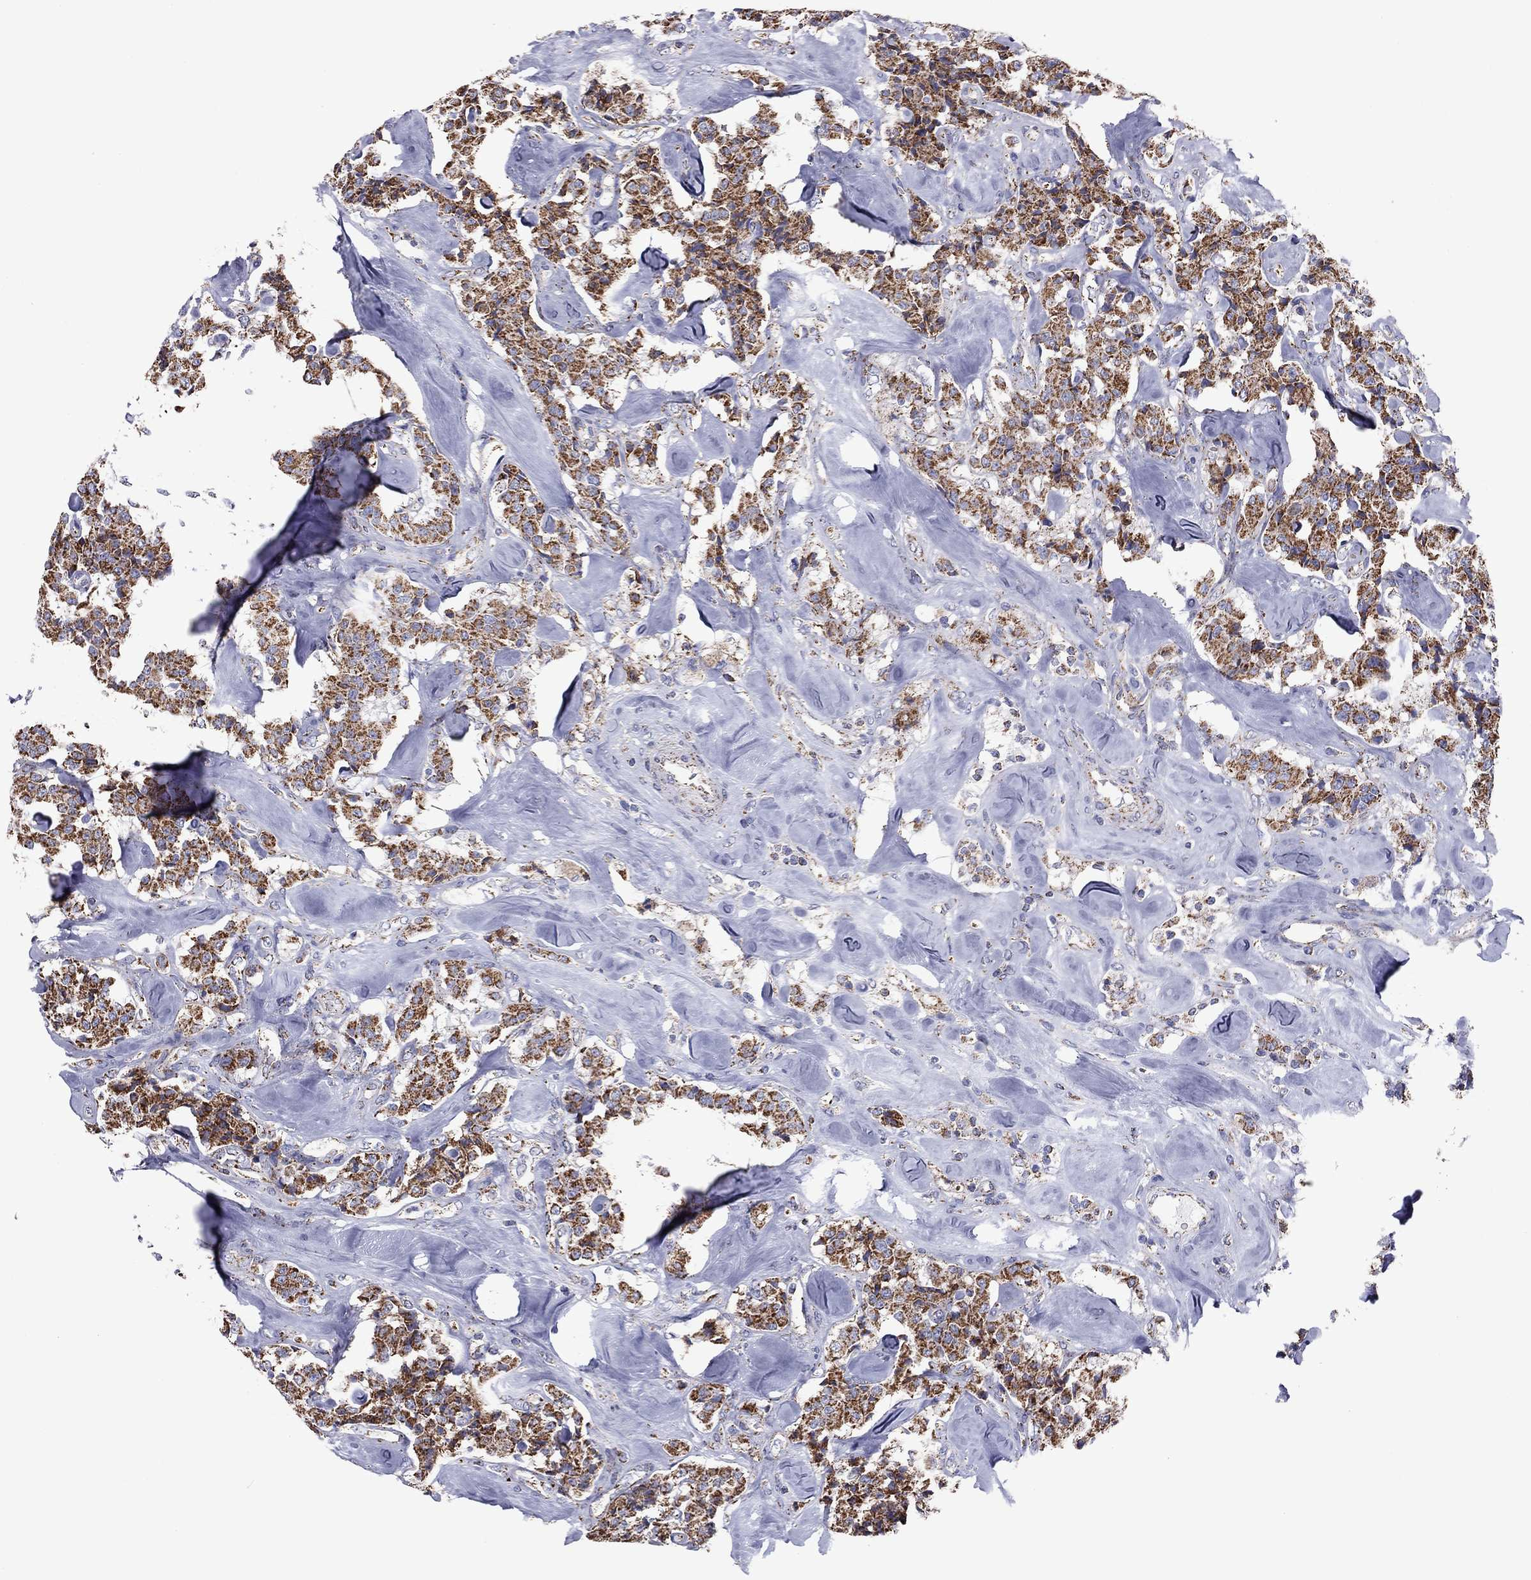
{"staining": {"intensity": "strong", "quantity": ">75%", "location": "cytoplasmic/membranous"}, "tissue": "carcinoid", "cell_type": "Tumor cells", "image_type": "cancer", "snomed": [{"axis": "morphology", "description": "Carcinoid, malignant, NOS"}, {"axis": "topography", "description": "Pancreas"}], "caption": "Protein analysis of carcinoid (malignant) tissue shows strong cytoplasmic/membranous positivity in approximately >75% of tumor cells.", "gene": "NDUFV1", "patient": {"sex": "male", "age": 41}}